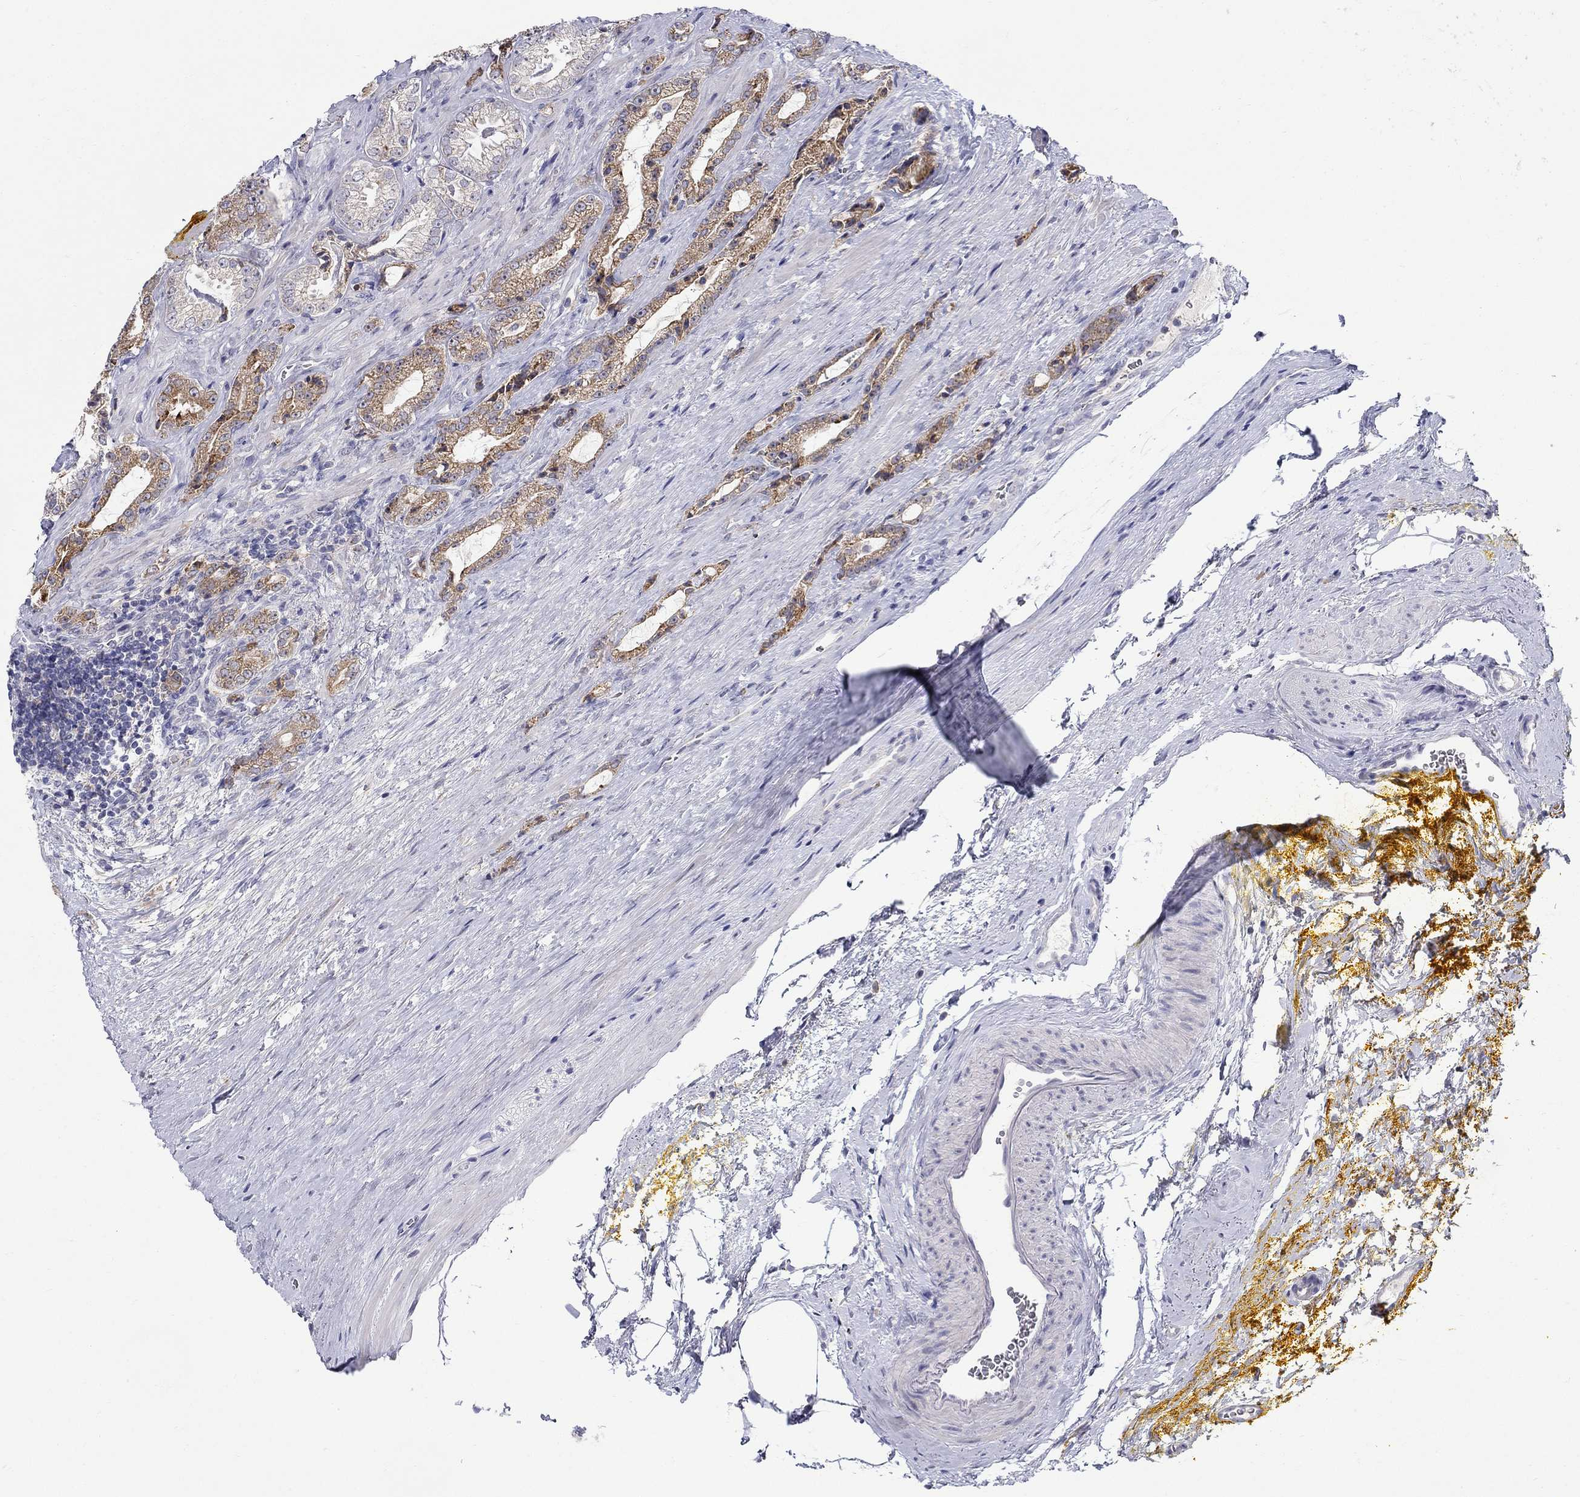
{"staining": {"intensity": "moderate", "quantity": ">75%", "location": "cytoplasmic/membranous"}, "tissue": "prostate cancer", "cell_type": "Tumor cells", "image_type": "cancer", "snomed": [{"axis": "morphology", "description": "Adenocarcinoma, NOS"}, {"axis": "topography", "description": "Prostate"}], "caption": "Immunohistochemistry photomicrograph of human prostate cancer (adenocarcinoma) stained for a protein (brown), which demonstrates medium levels of moderate cytoplasmic/membranous positivity in approximately >75% of tumor cells.", "gene": "QRFPR", "patient": {"sex": "male", "age": 67}}